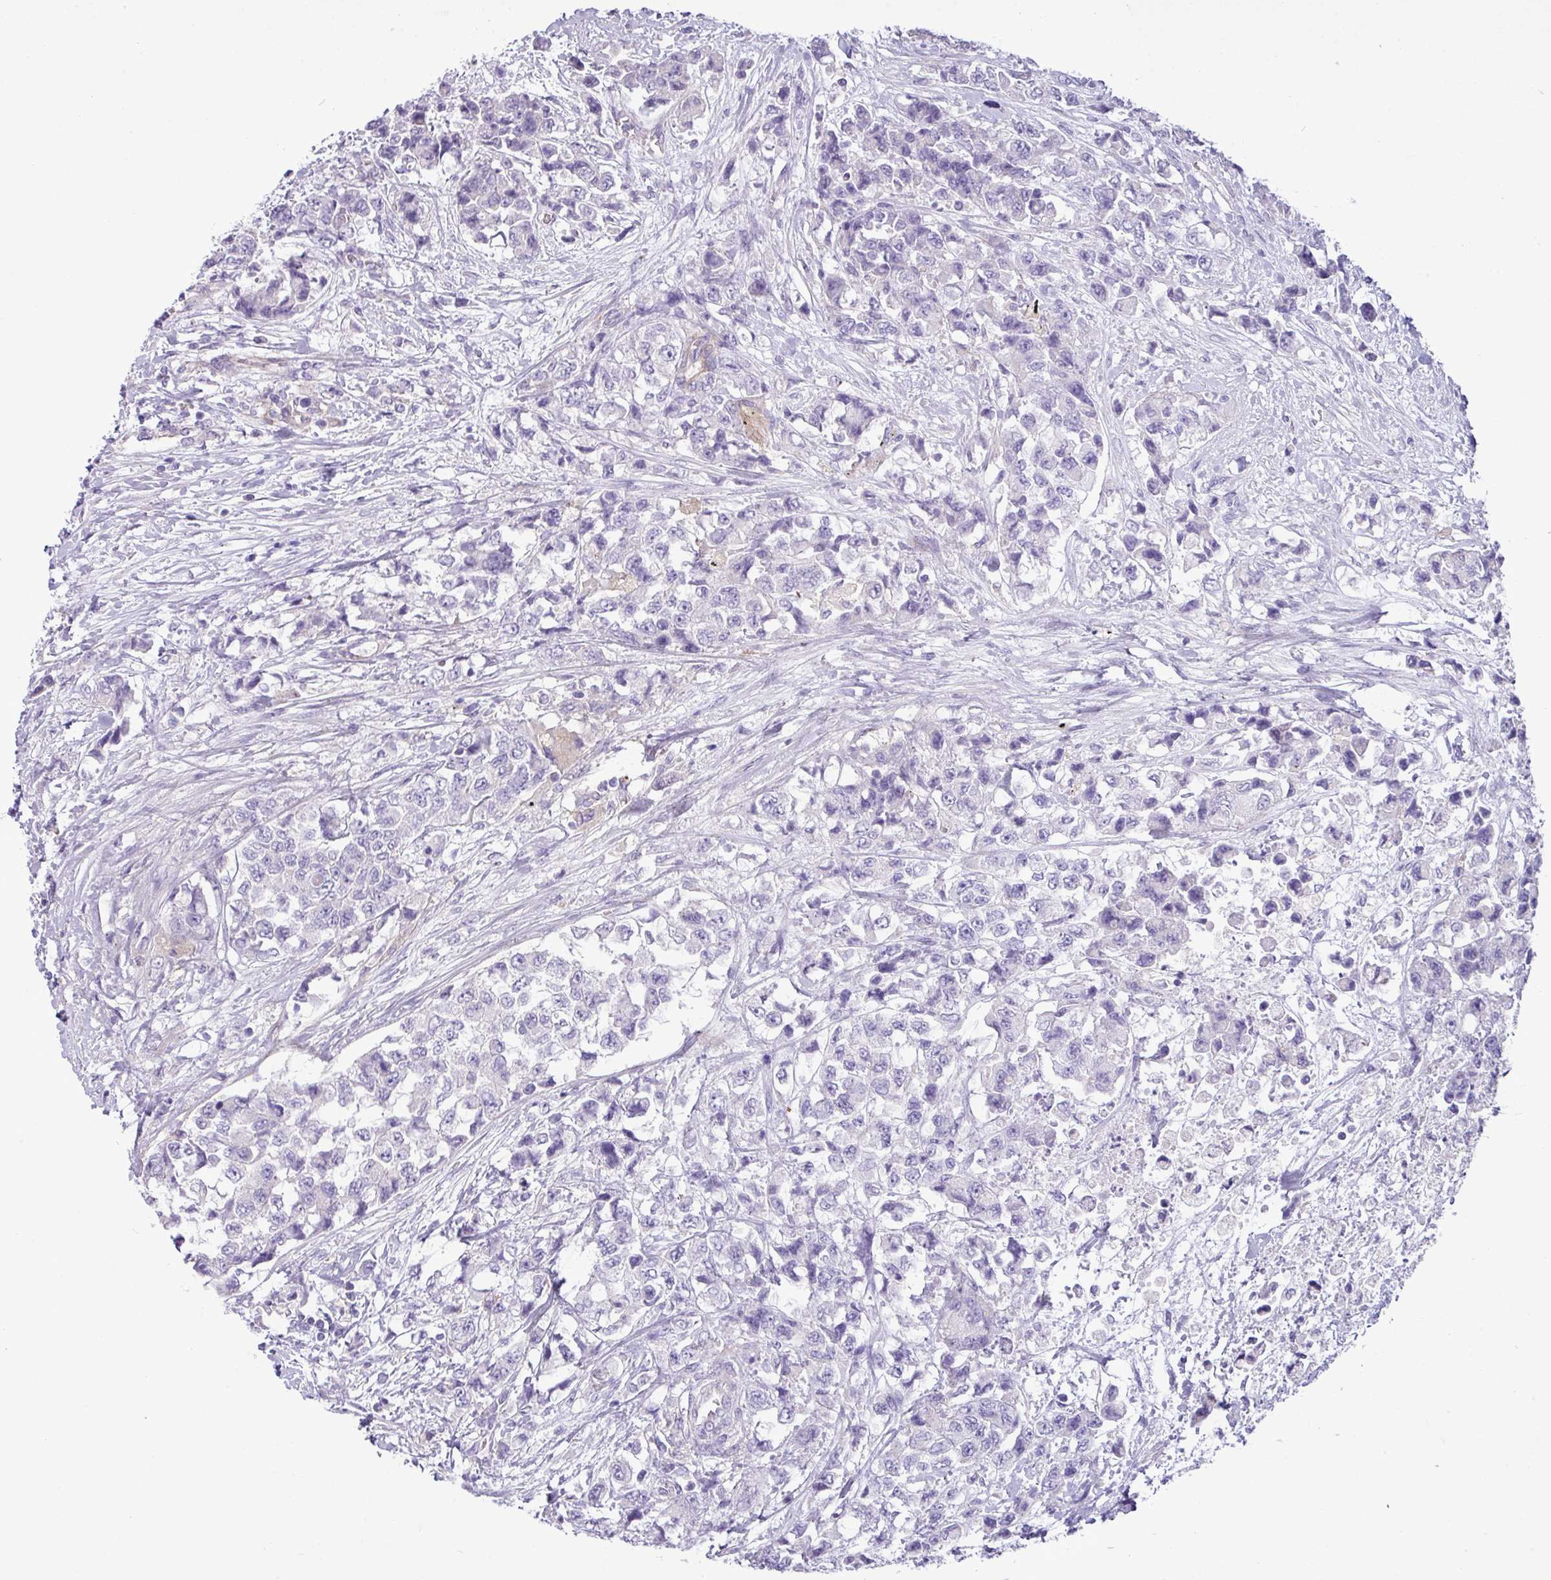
{"staining": {"intensity": "negative", "quantity": "none", "location": "none"}, "tissue": "urothelial cancer", "cell_type": "Tumor cells", "image_type": "cancer", "snomed": [{"axis": "morphology", "description": "Urothelial carcinoma, High grade"}, {"axis": "topography", "description": "Urinary bladder"}], "caption": "High power microscopy photomicrograph of an immunohistochemistry (IHC) image of urothelial cancer, revealing no significant positivity in tumor cells.", "gene": "KIRREL3", "patient": {"sex": "female", "age": 78}}